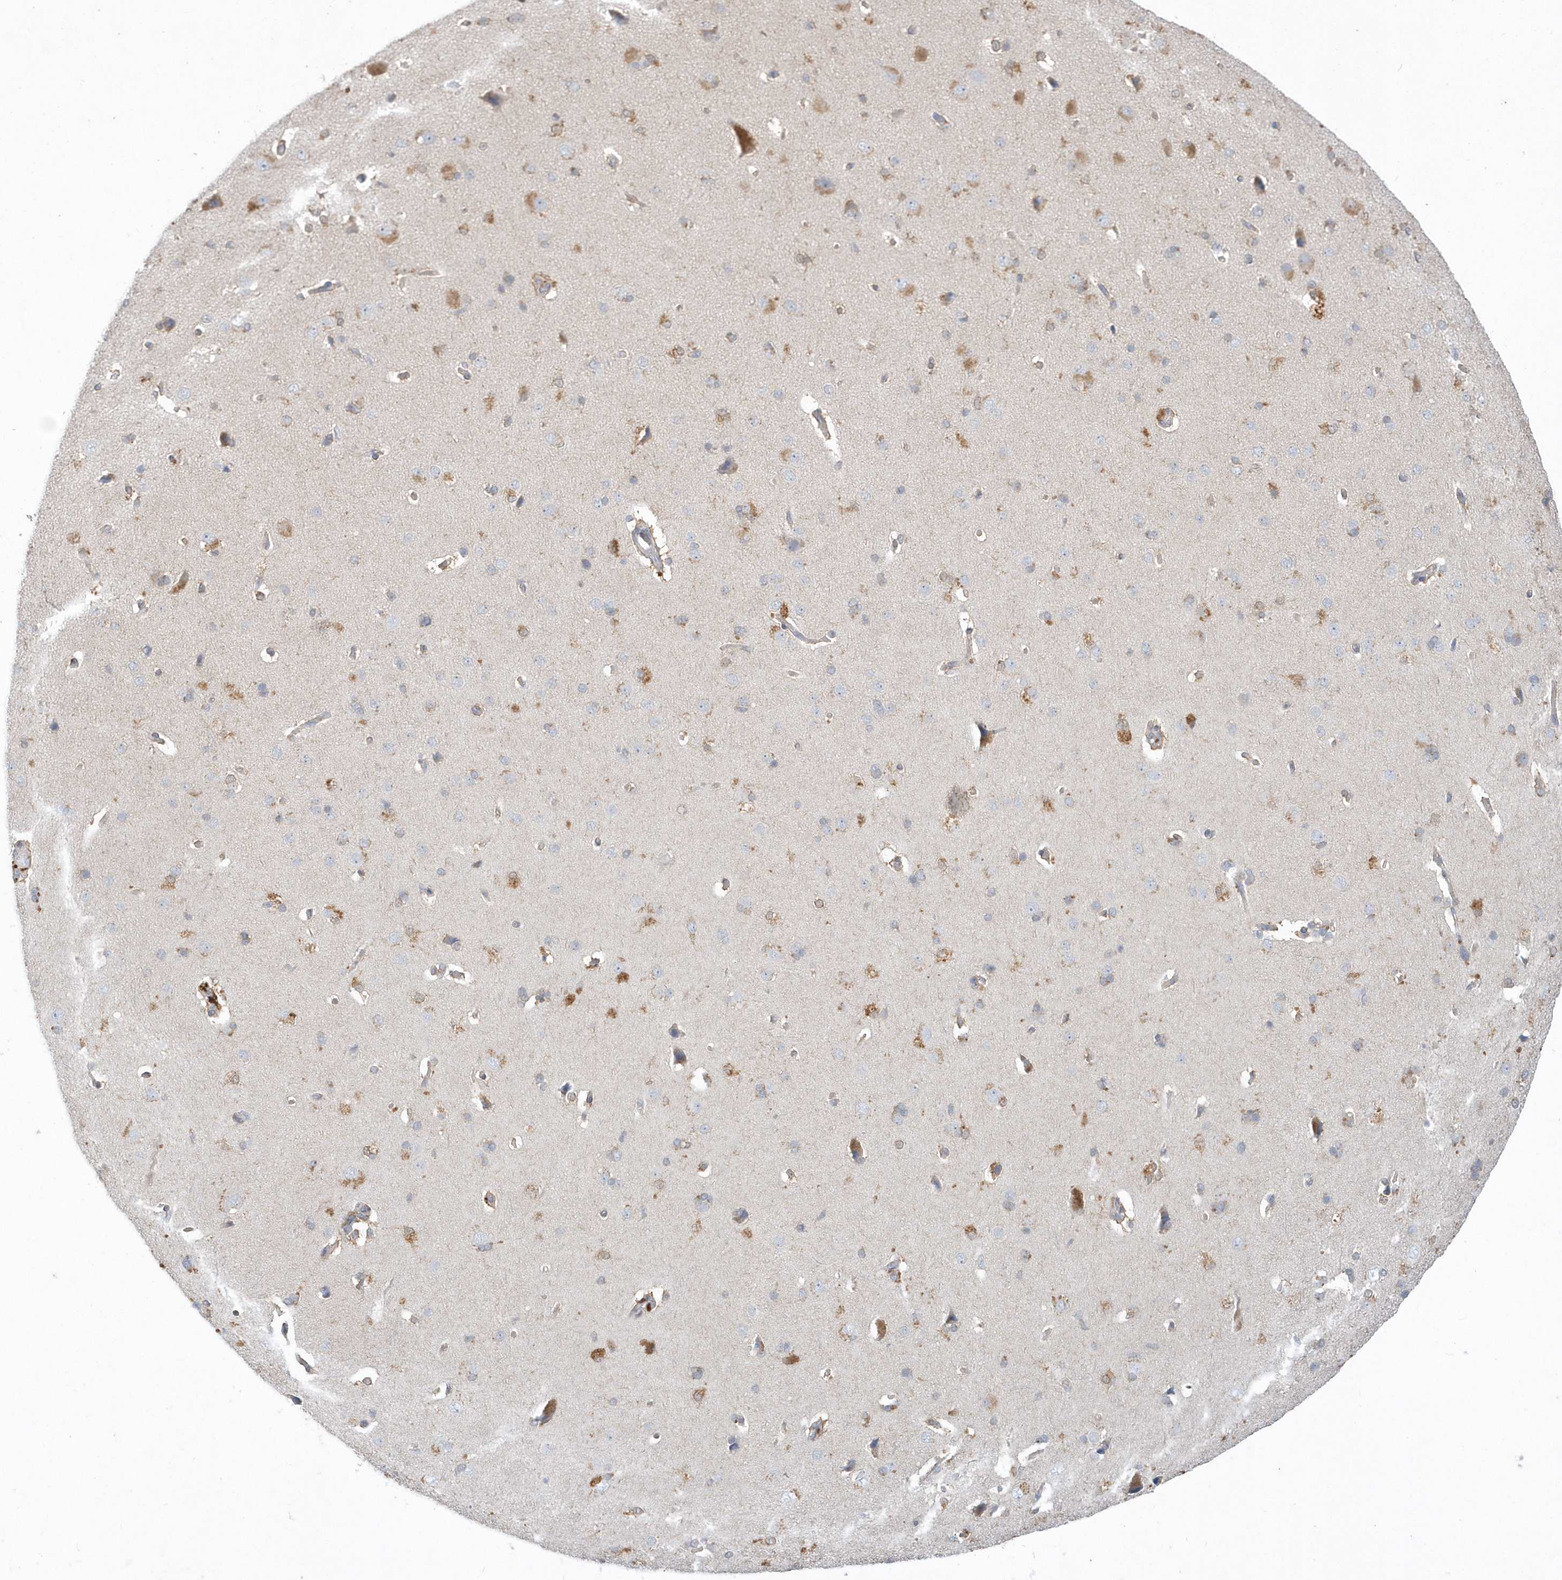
{"staining": {"intensity": "negative", "quantity": "none", "location": "none"}, "tissue": "cerebral cortex", "cell_type": "Endothelial cells", "image_type": "normal", "snomed": [{"axis": "morphology", "description": "Normal tissue, NOS"}, {"axis": "topography", "description": "Cerebral cortex"}], "caption": "Micrograph shows no protein staining in endothelial cells of unremarkable cerebral cortex.", "gene": "AKR7A2", "patient": {"sex": "male", "age": 62}}